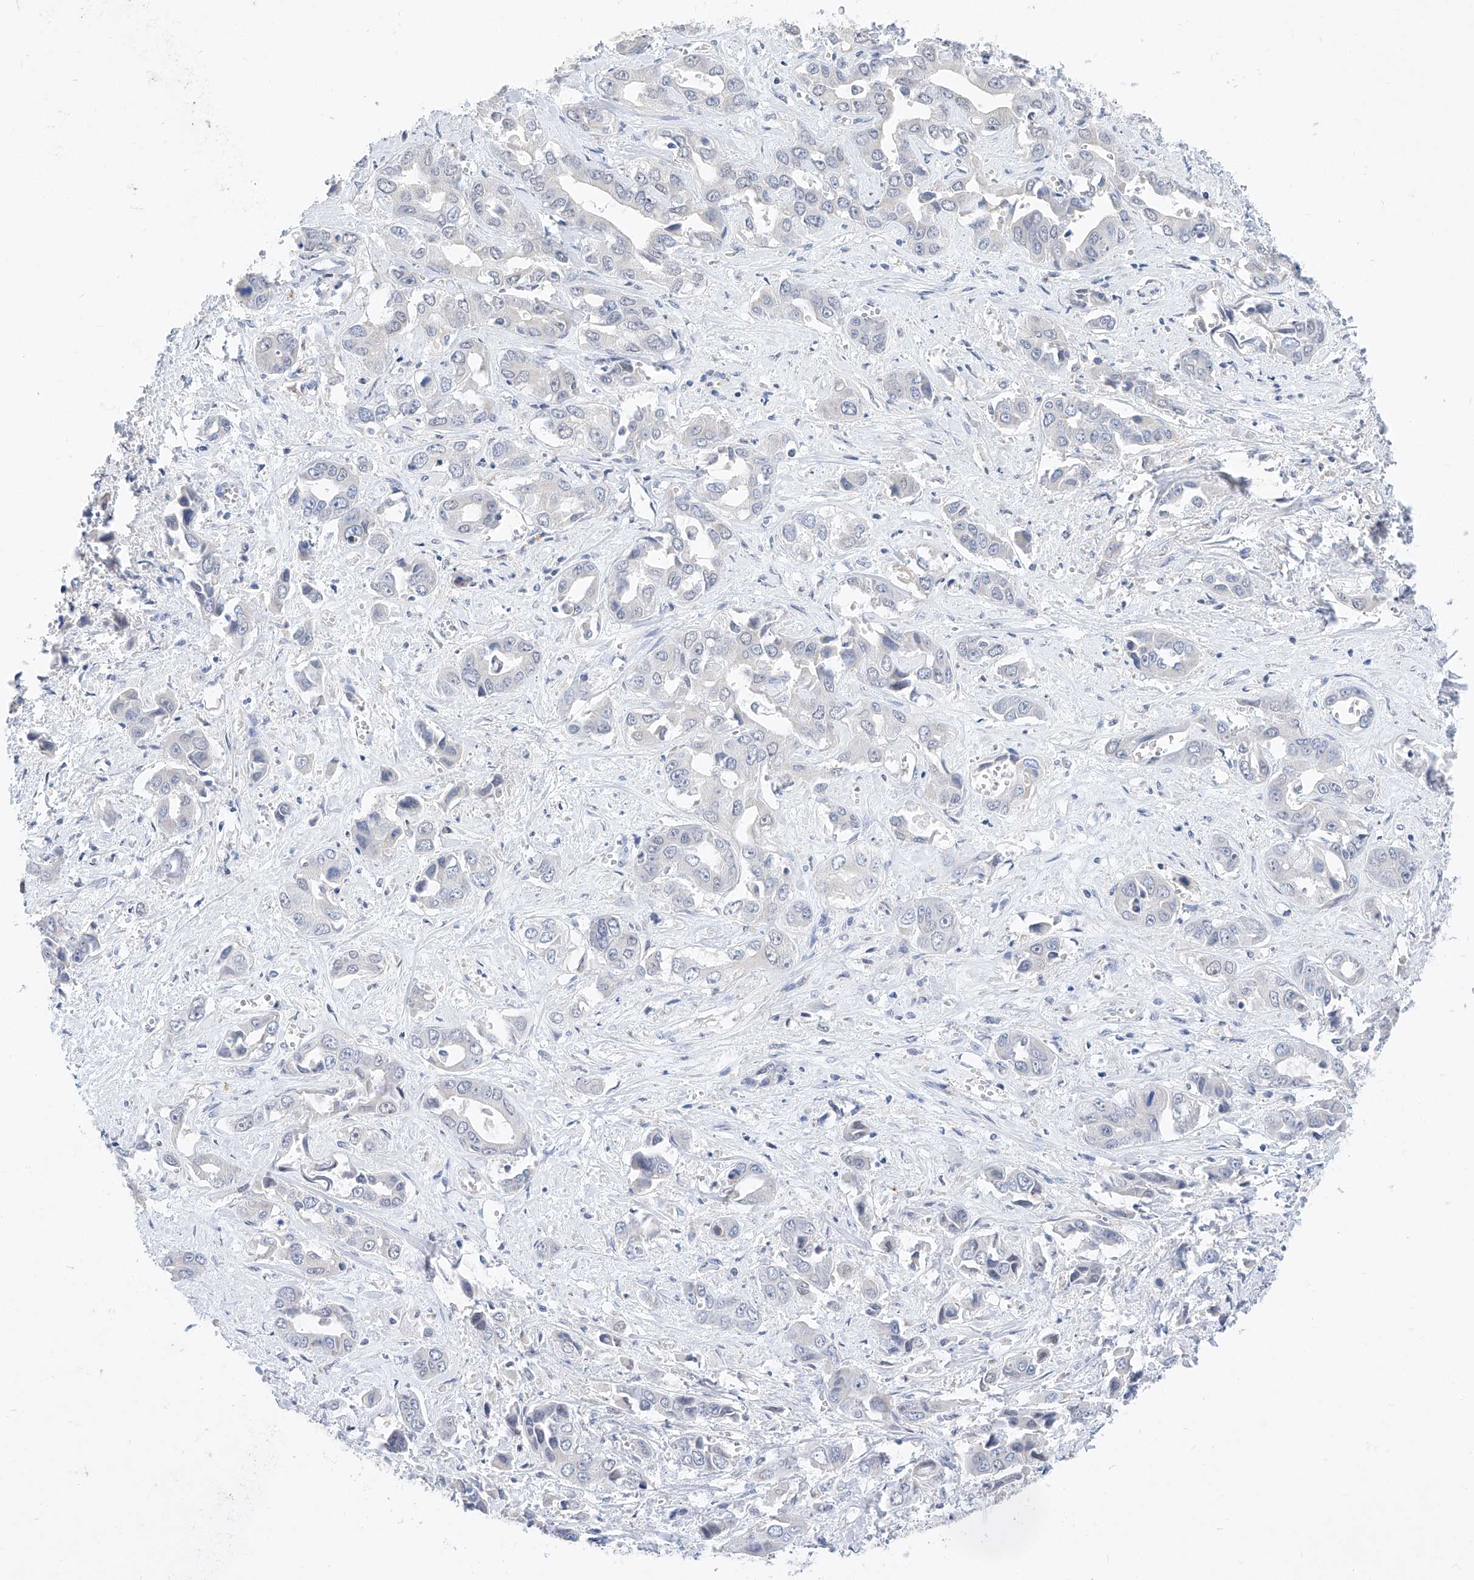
{"staining": {"intensity": "negative", "quantity": "none", "location": "none"}, "tissue": "liver cancer", "cell_type": "Tumor cells", "image_type": "cancer", "snomed": [{"axis": "morphology", "description": "Cholangiocarcinoma"}, {"axis": "topography", "description": "Liver"}], "caption": "This is an immunohistochemistry (IHC) photomicrograph of cholangiocarcinoma (liver). There is no positivity in tumor cells.", "gene": "KCNJ1", "patient": {"sex": "female", "age": 52}}